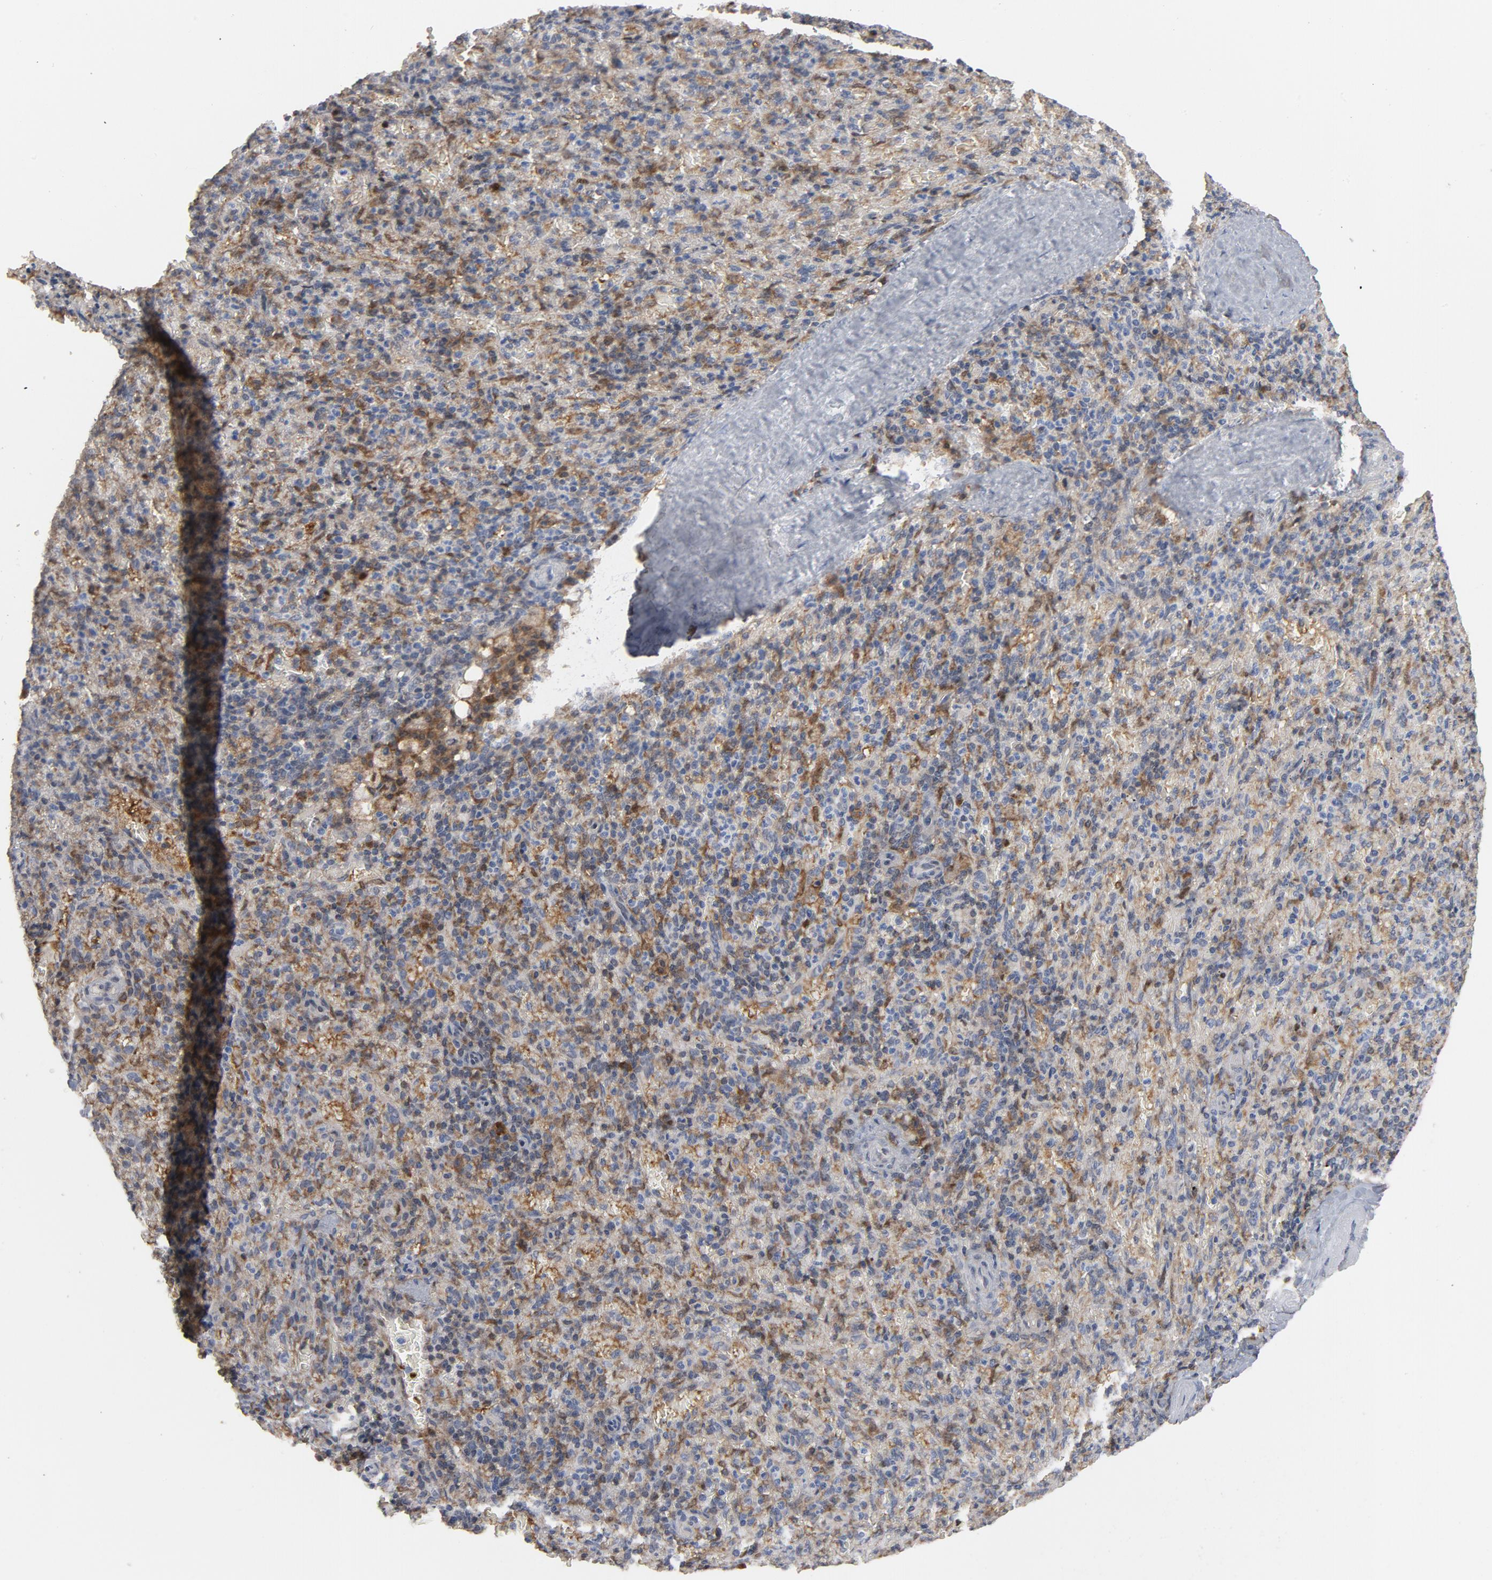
{"staining": {"intensity": "strong", "quantity": ">75%", "location": "cytoplasmic/membranous,nuclear"}, "tissue": "spleen", "cell_type": "Cells in red pulp", "image_type": "normal", "snomed": [{"axis": "morphology", "description": "Normal tissue, NOS"}, {"axis": "topography", "description": "Spleen"}], "caption": "Strong cytoplasmic/membranous,nuclear staining for a protein is present in approximately >75% of cells in red pulp of unremarkable spleen using immunohistochemistry (IHC).", "gene": "PRDX1", "patient": {"sex": "female", "age": 43}}